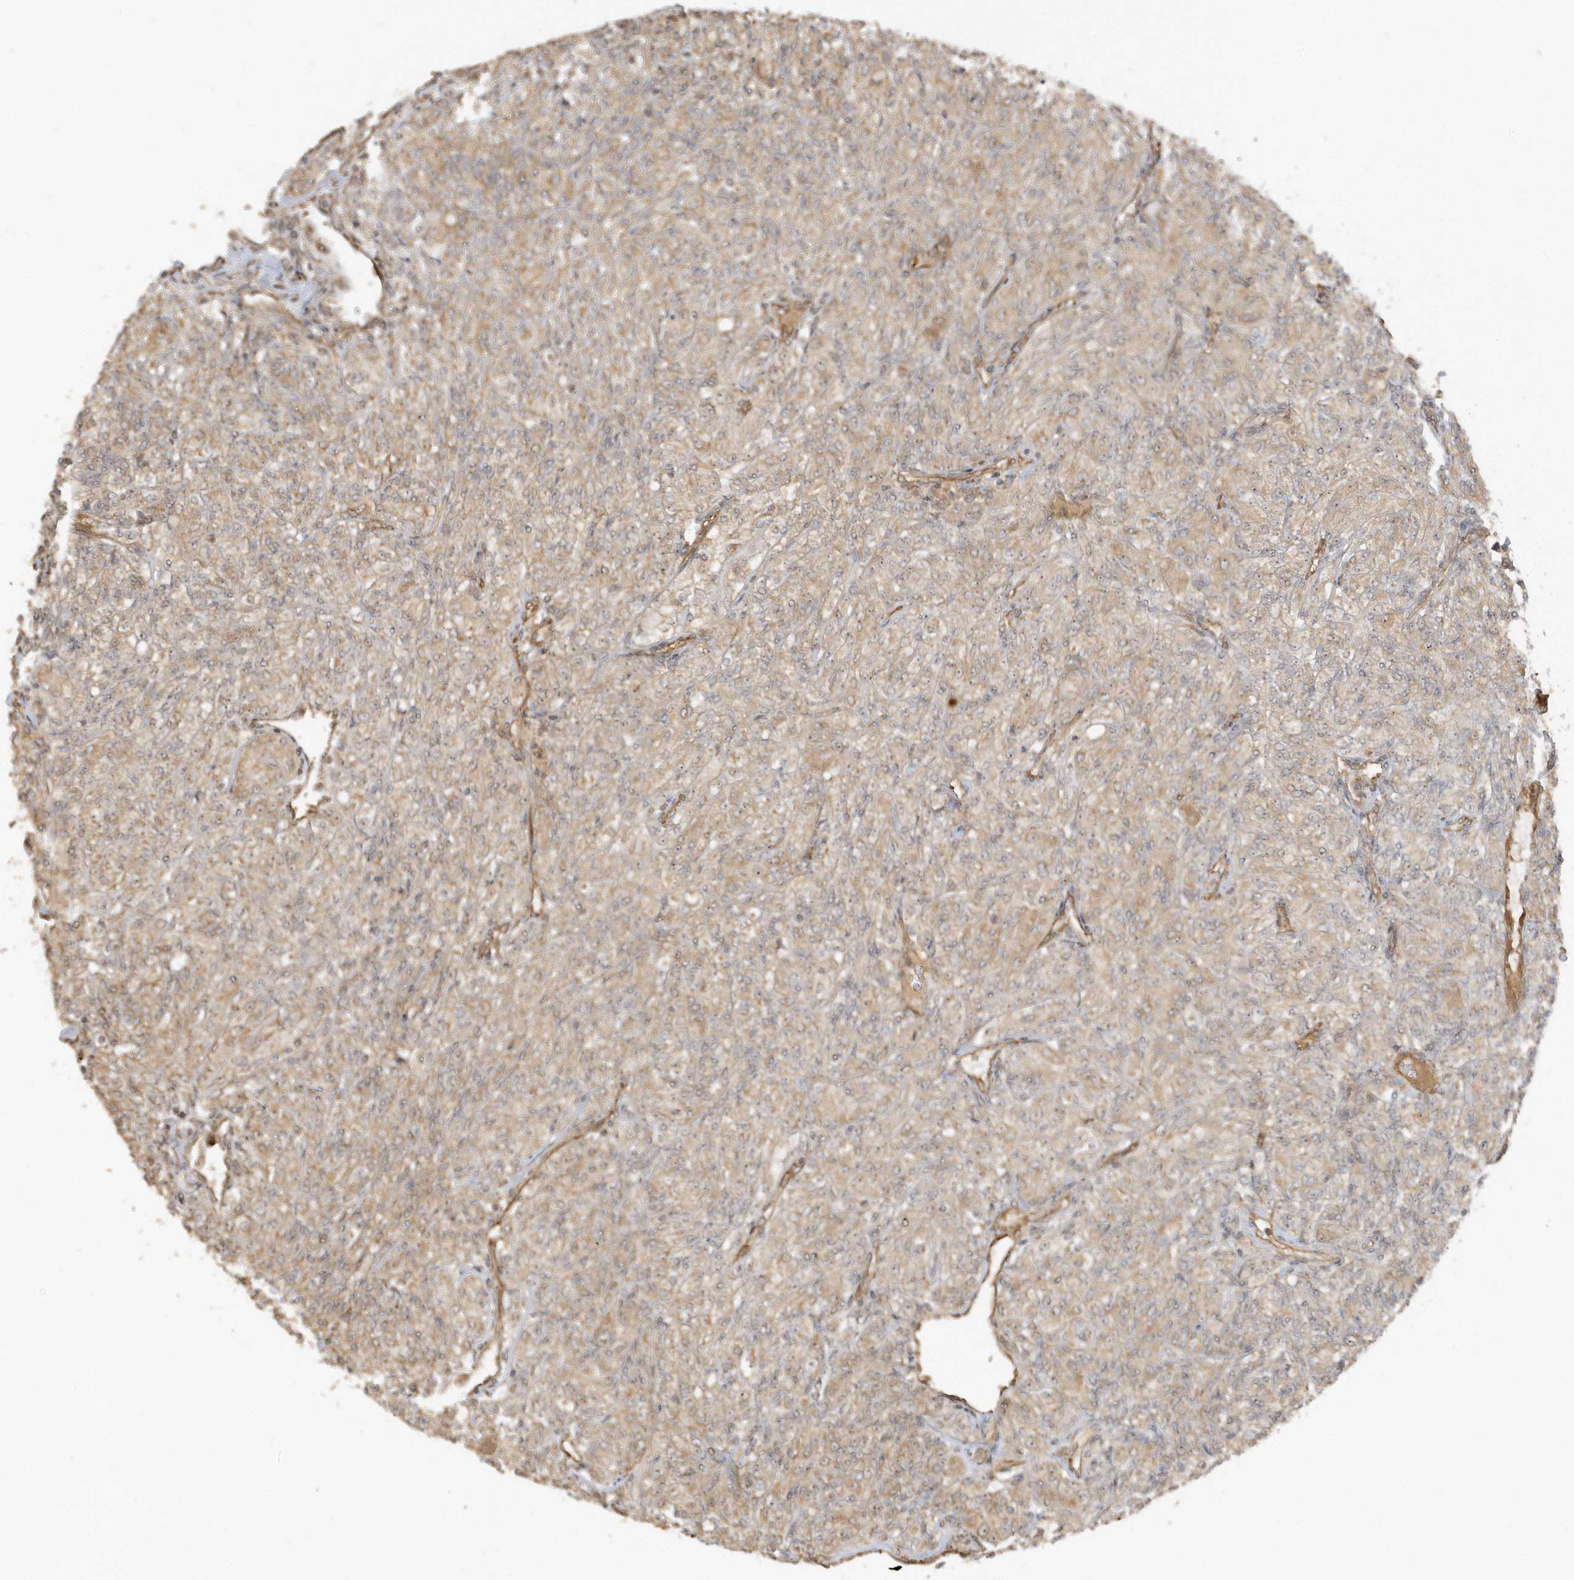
{"staining": {"intensity": "weak", "quantity": ">75%", "location": "cytoplasmic/membranous"}, "tissue": "renal cancer", "cell_type": "Tumor cells", "image_type": "cancer", "snomed": [{"axis": "morphology", "description": "Adenocarcinoma, NOS"}, {"axis": "topography", "description": "Kidney"}], "caption": "Tumor cells exhibit weak cytoplasmic/membranous staining in approximately >75% of cells in renal cancer.", "gene": "ECM2", "patient": {"sex": "male", "age": 77}}